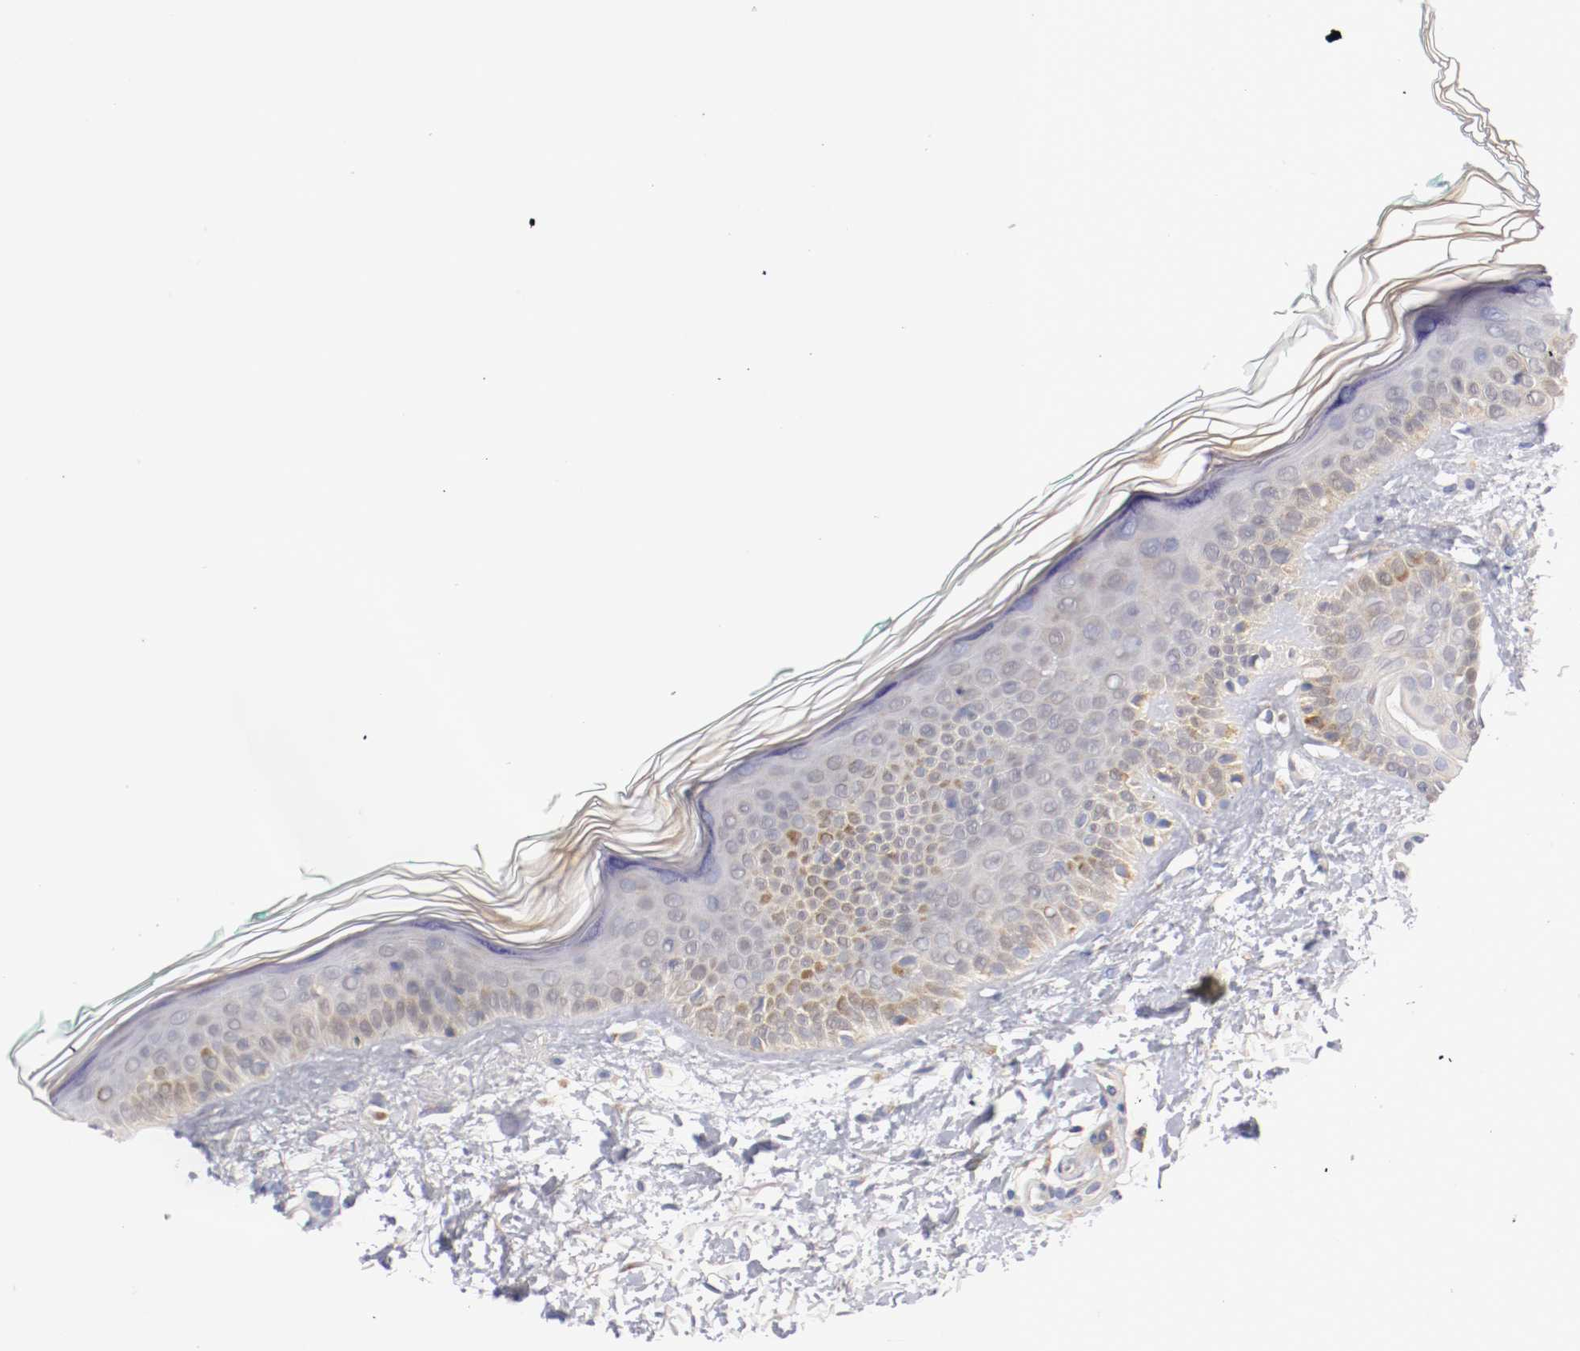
{"staining": {"intensity": "weak", "quantity": ">75%", "location": "cytoplasmic/membranous"}, "tissue": "skin", "cell_type": "Fibroblasts", "image_type": "normal", "snomed": [{"axis": "morphology", "description": "Normal tissue, NOS"}, {"axis": "topography", "description": "Skin"}], "caption": "Immunohistochemical staining of unremarkable human skin exhibits weak cytoplasmic/membranous protein expression in about >75% of fibroblasts. (Brightfield microscopy of DAB IHC at high magnification).", "gene": "SEMA5A", "patient": {"sex": "male", "age": 71}}